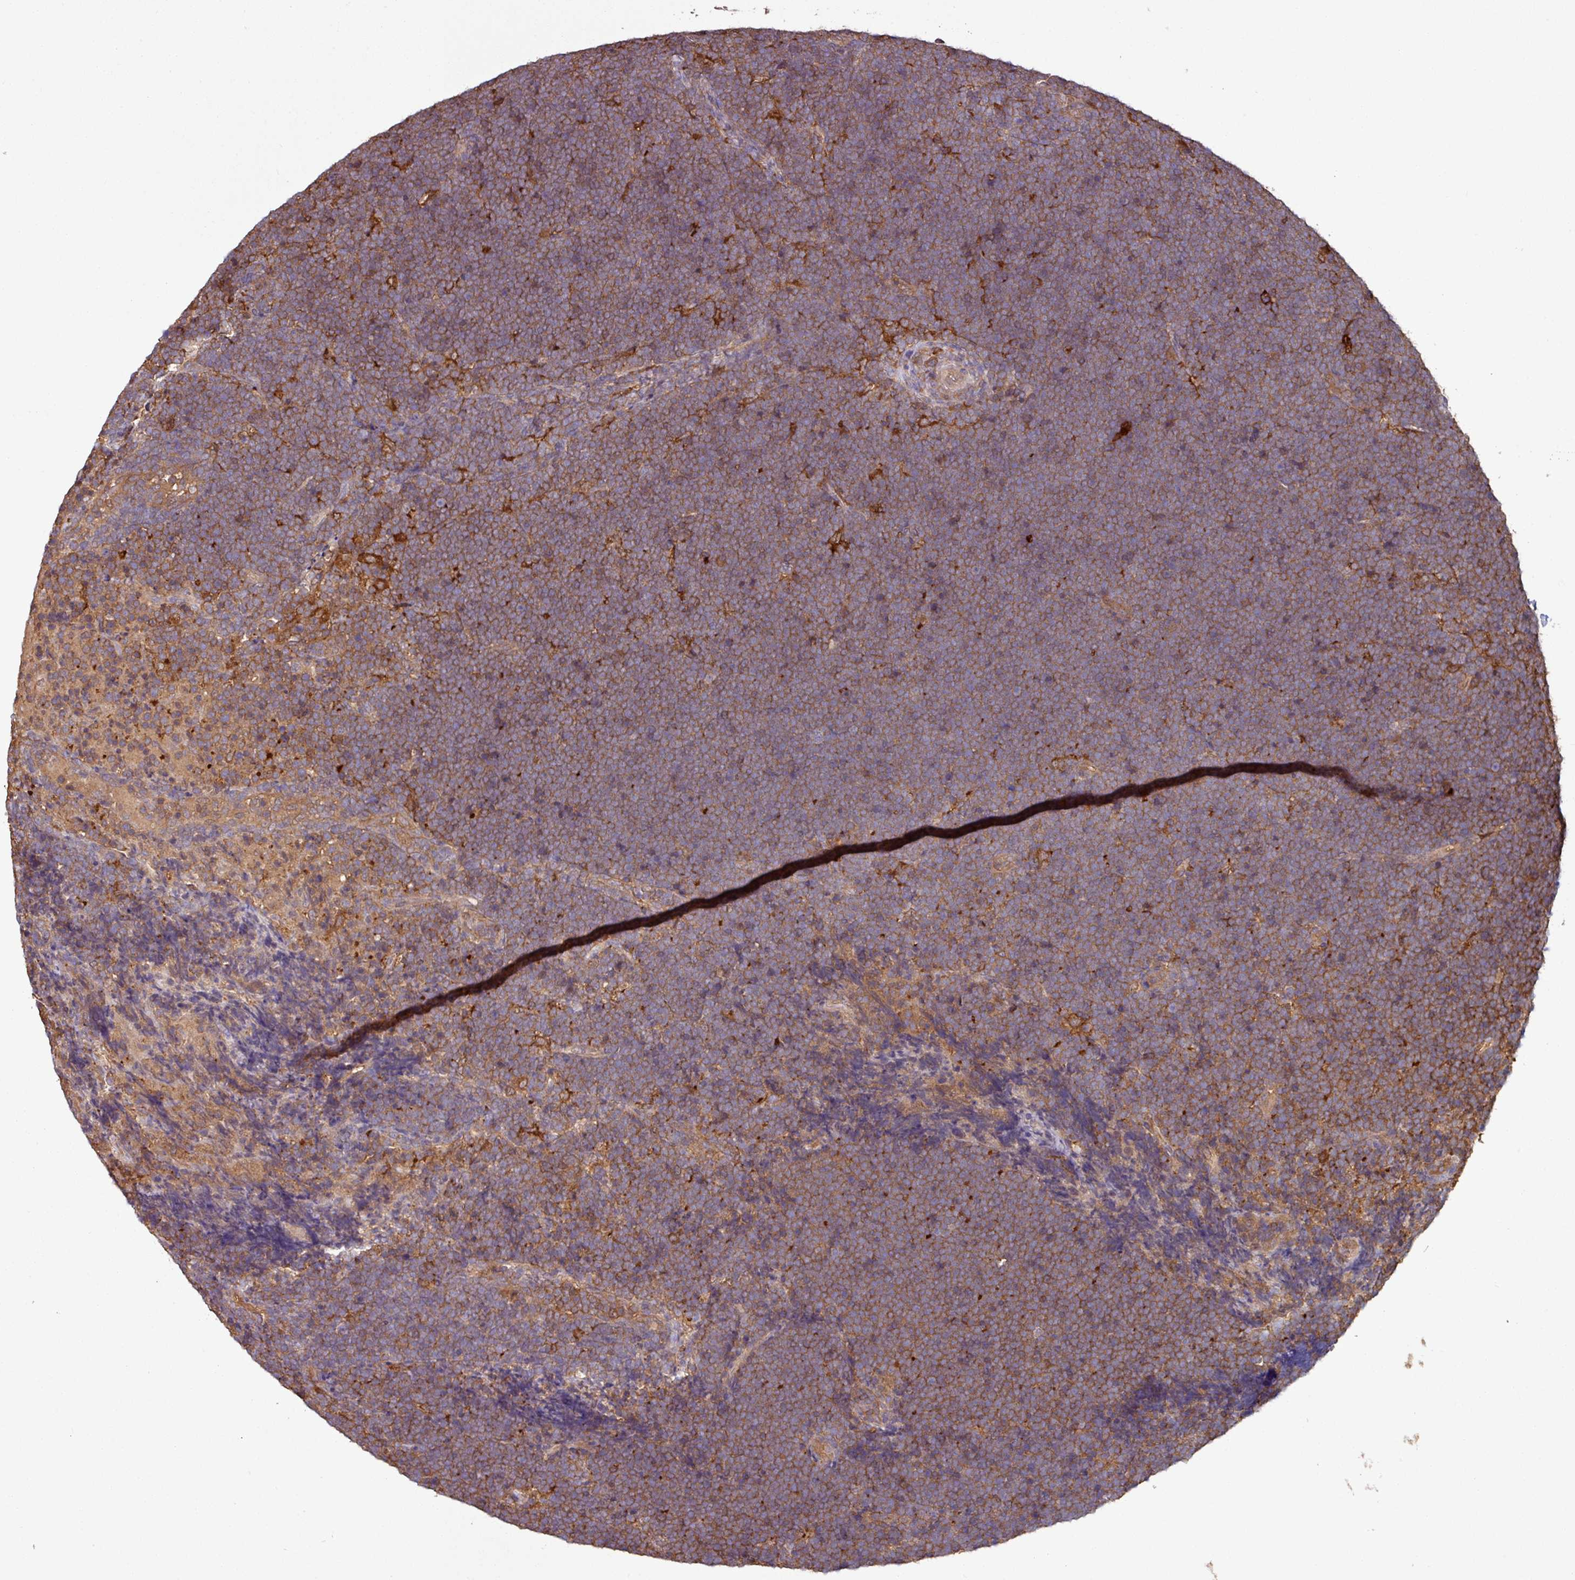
{"staining": {"intensity": "moderate", "quantity": ">75%", "location": "cytoplasmic/membranous"}, "tissue": "lymphoma", "cell_type": "Tumor cells", "image_type": "cancer", "snomed": [{"axis": "morphology", "description": "Malignant lymphoma, non-Hodgkin's type, High grade"}, {"axis": "topography", "description": "Lymph node"}], "caption": "A photomicrograph of human lymphoma stained for a protein shows moderate cytoplasmic/membranous brown staining in tumor cells.", "gene": "GNPDA1", "patient": {"sex": "male", "age": 13}}